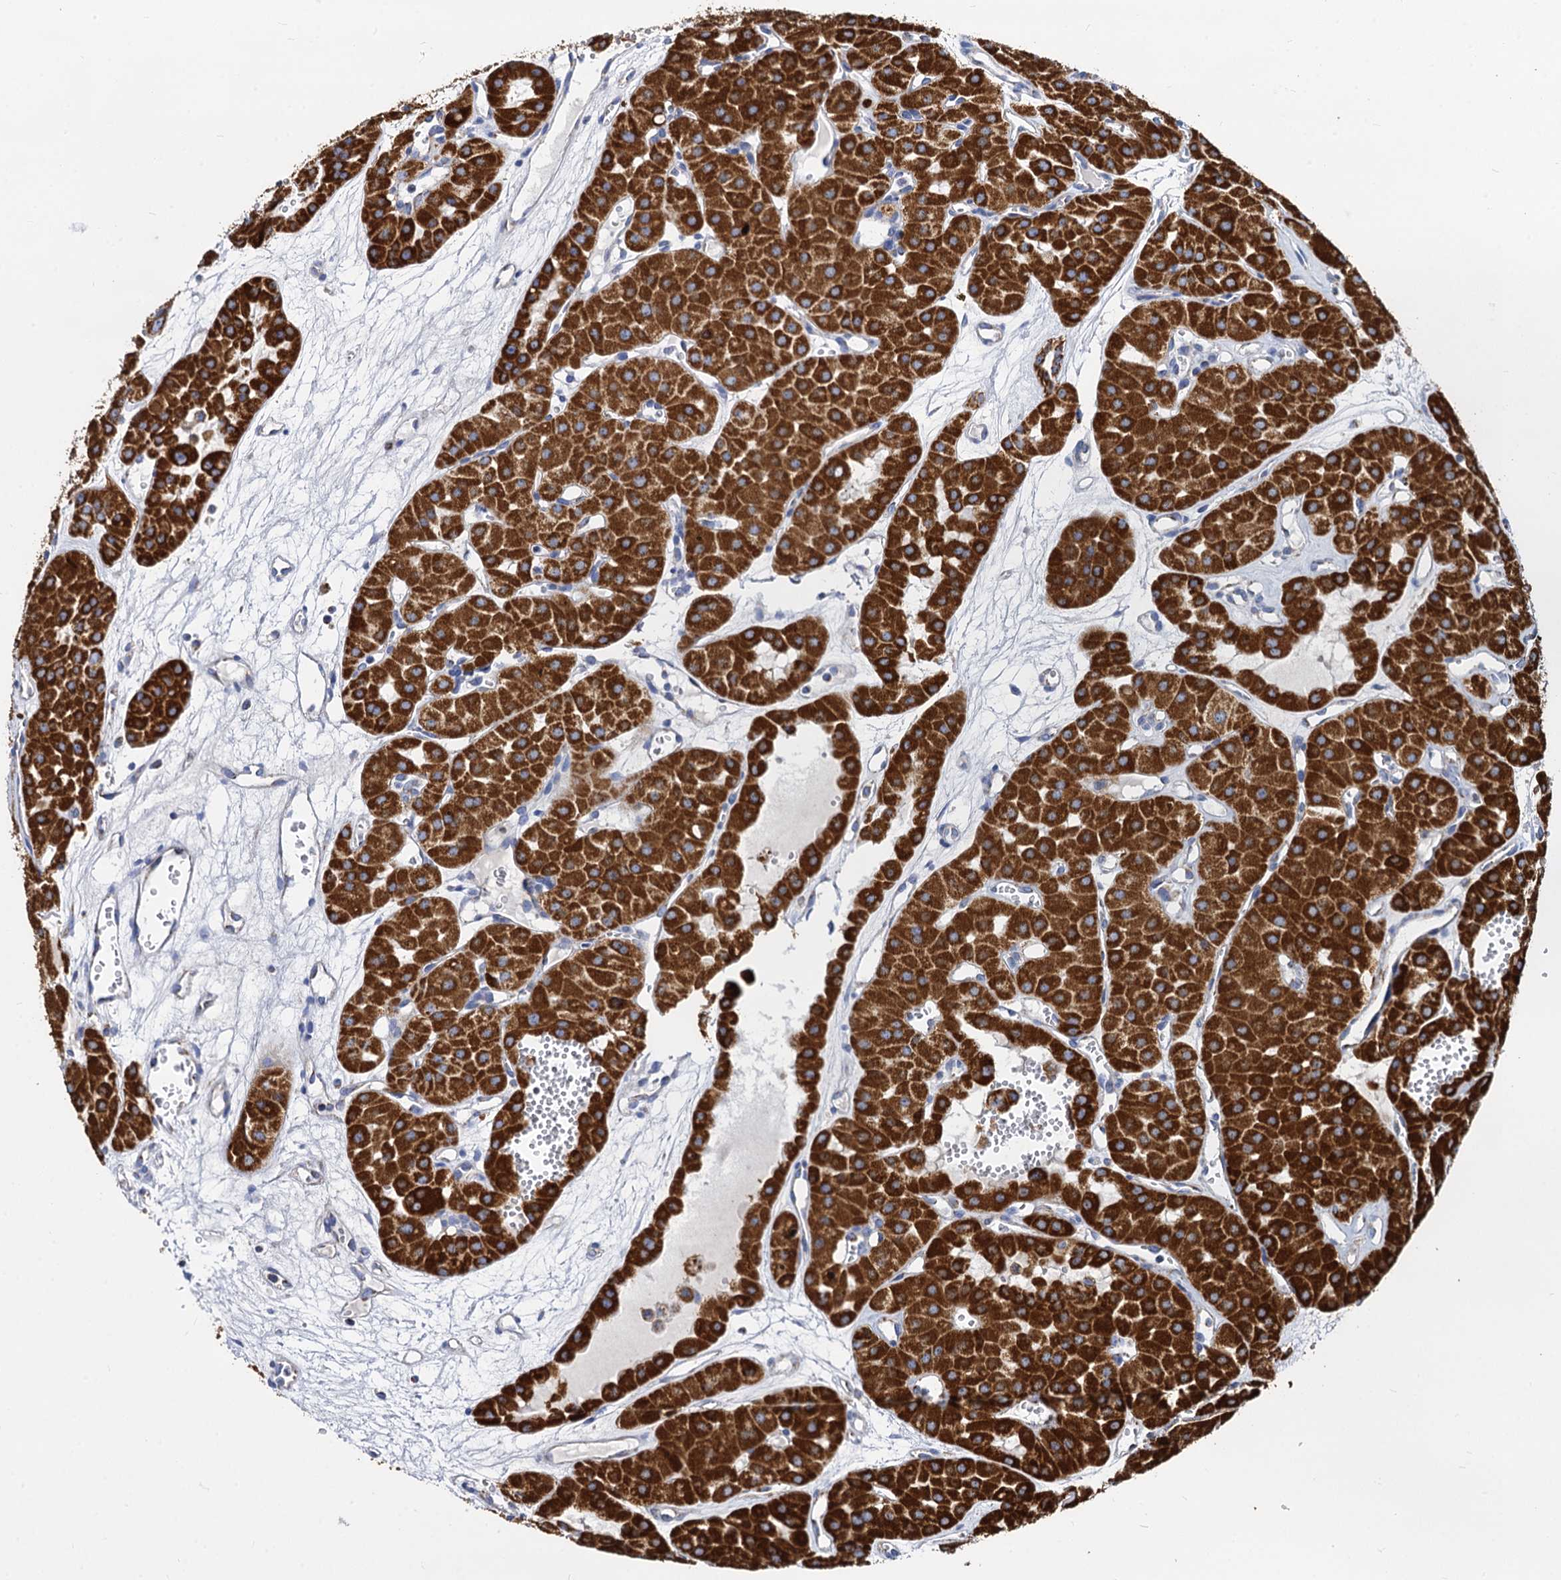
{"staining": {"intensity": "strong", "quantity": ">75%", "location": "cytoplasmic/membranous"}, "tissue": "renal cancer", "cell_type": "Tumor cells", "image_type": "cancer", "snomed": [{"axis": "morphology", "description": "Carcinoma, NOS"}, {"axis": "topography", "description": "Kidney"}], "caption": "Immunohistochemistry (IHC) image of neoplastic tissue: renal cancer stained using immunohistochemistry shows high levels of strong protein expression localized specifically in the cytoplasmic/membranous of tumor cells, appearing as a cytoplasmic/membranous brown color.", "gene": "TIMM10", "patient": {"sex": "female", "age": 75}}